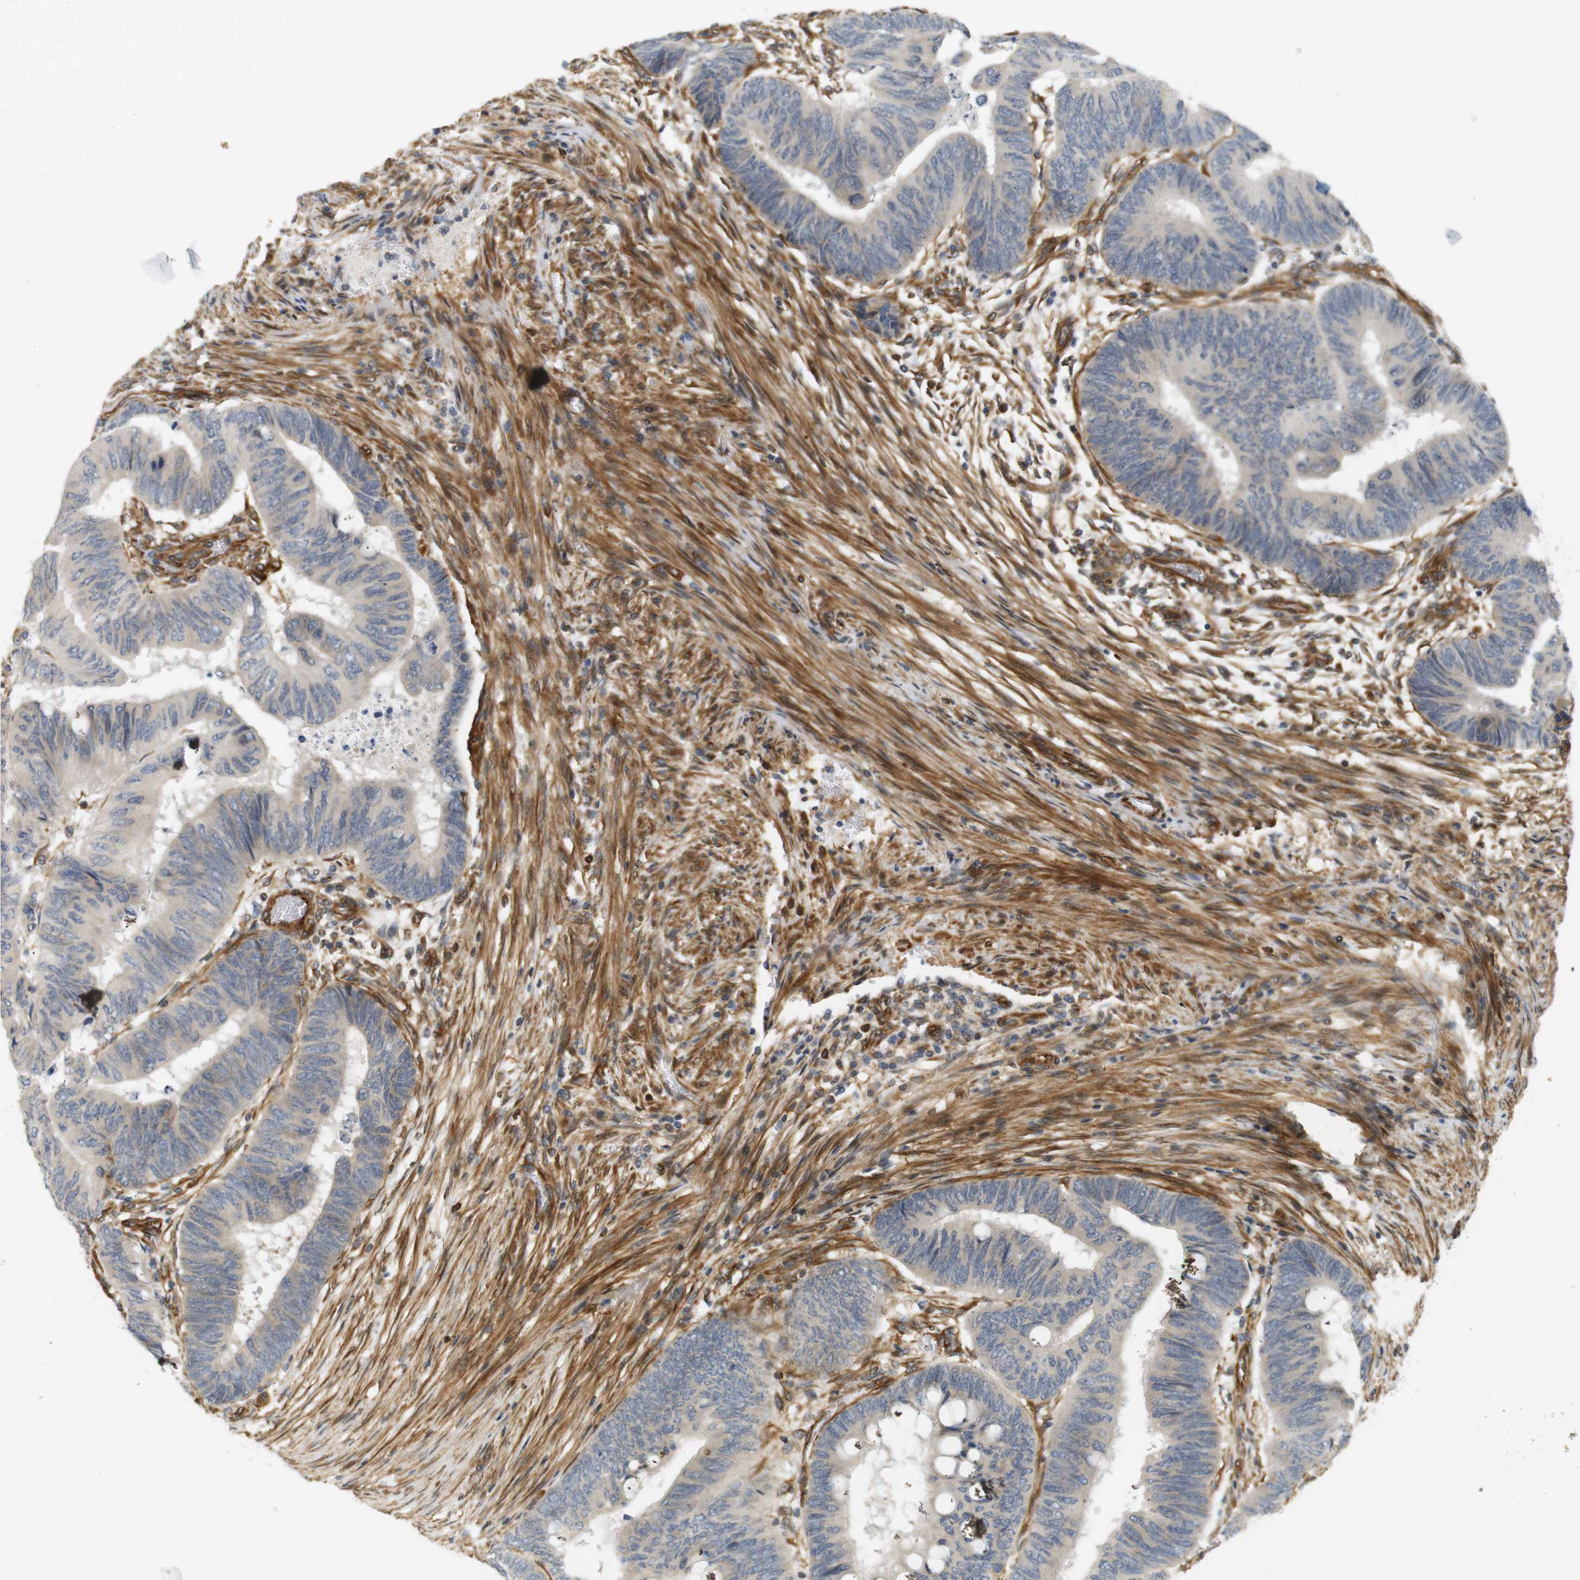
{"staining": {"intensity": "negative", "quantity": "none", "location": "none"}, "tissue": "colorectal cancer", "cell_type": "Tumor cells", "image_type": "cancer", "snomed": [{"axis": "morphology", "description": "Normal tissue, NOS"}, {"axis": "morphology", "description": "Adenocarcinoma, NOS"}, {"axis": "topography", "description": "Rectum"}, {"axis": "topography", "description": "Peripheral nerve tissue"}], "caption": "Immunohistochemistry (IHC) histopathology image of neoplastic tissue: colorectal adenocarcinoma stained with DAB (3,3'-diaminobenzidine) demonstrates no significant protein expression in tumor cells. (DAB immunohistochemistry (IHC) visualized using brightfield microscopy, high magnification).", "gene": "CYTH3", "patient": {"sex": "male", "age": 92}}